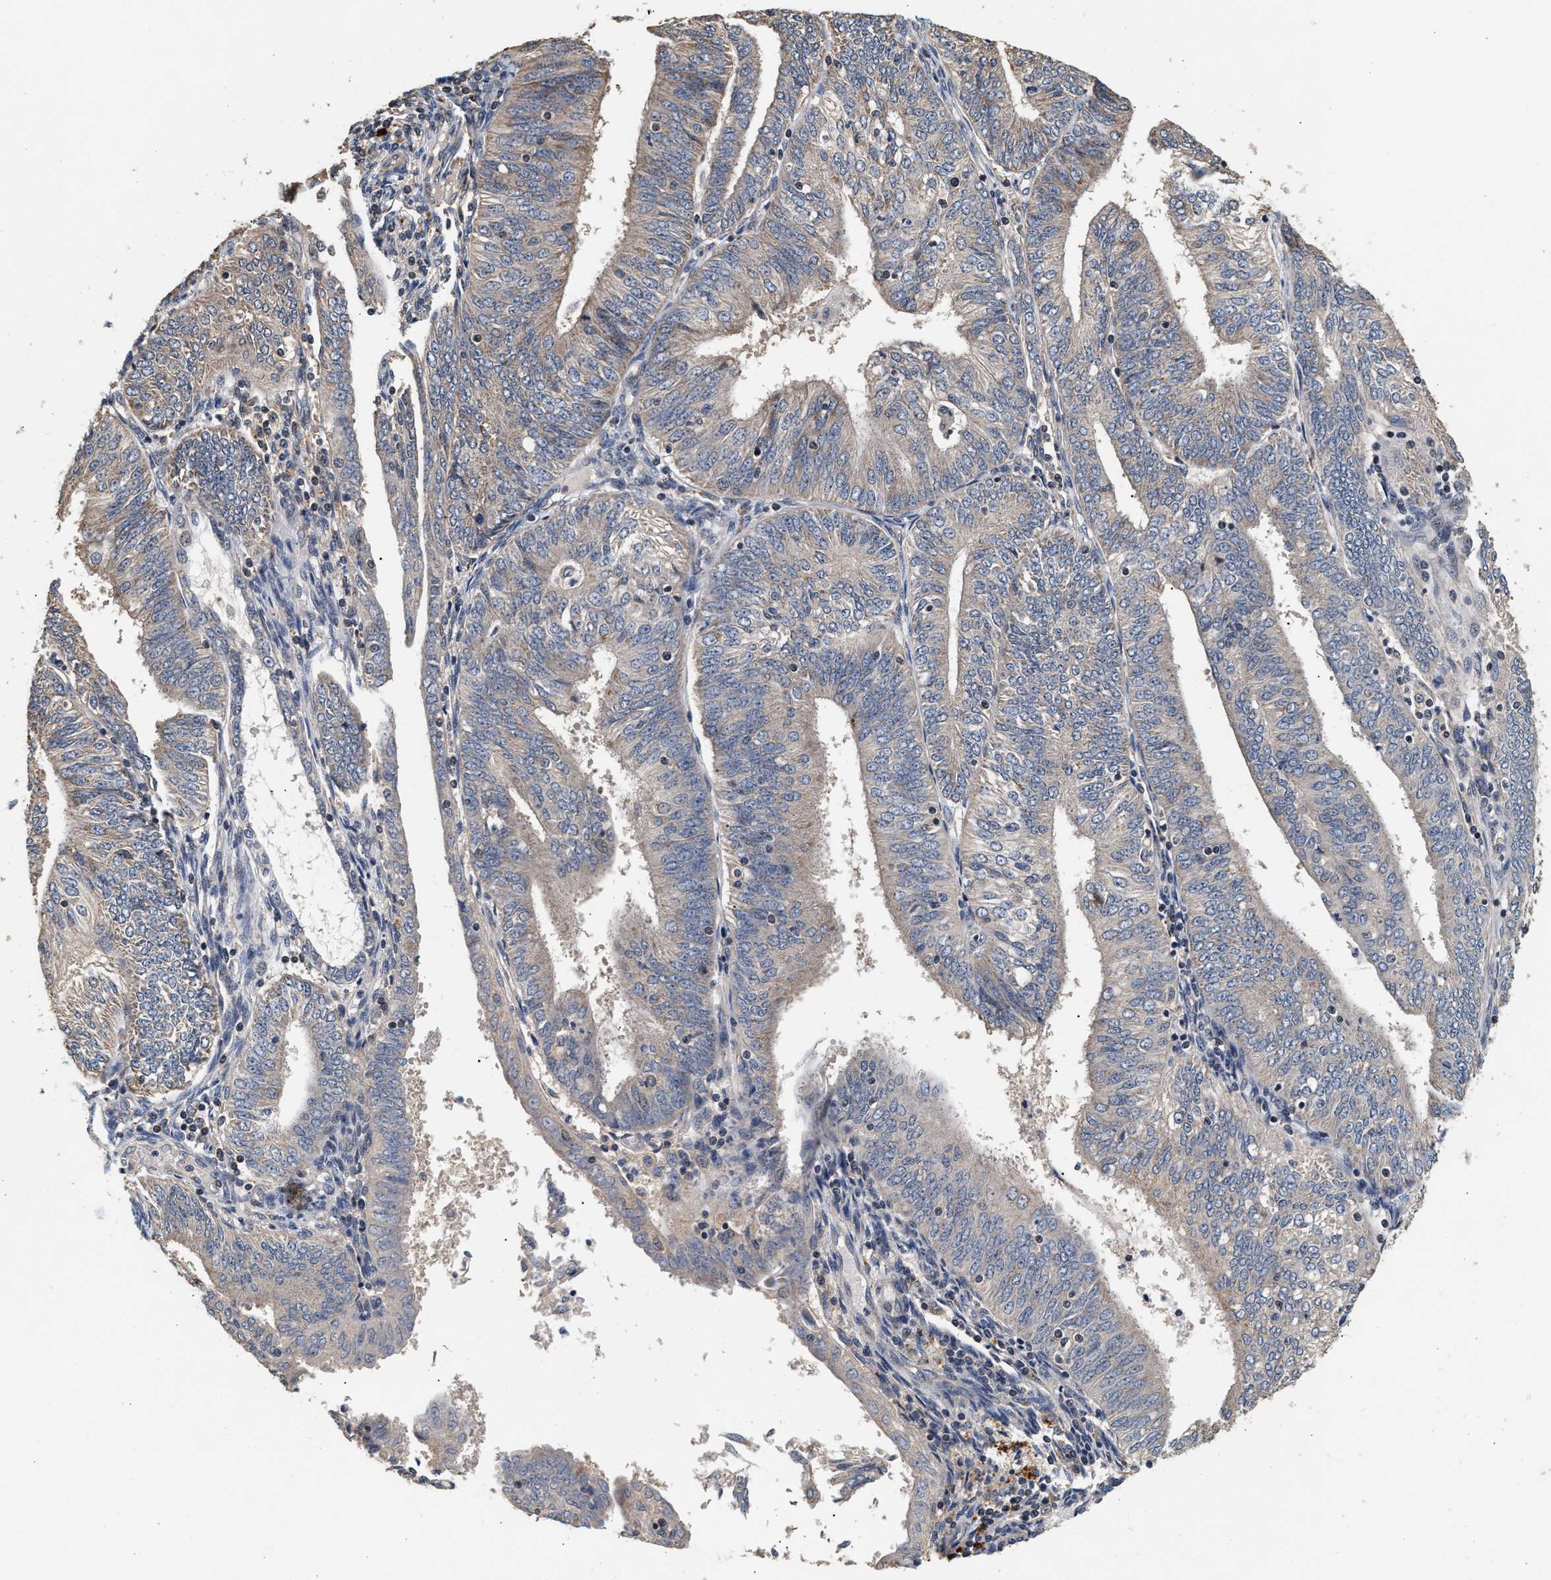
{"staining": {"intensity": "negative", "quantity": "none", "location": "none"}, "tissue": "endometrial cancer", "cell_type": "Tumor cells", "image_type": "cancer", "snomed": [{"axis": "morphology", "description": "Adenocarcinoma, NOS"}, {"axis": "topography", "description": "Endometrium"}], "caption": "A high-resolution photomicrograph shows immunohistochemistry staining of endometrial adenocarcinoma, which exhibits no significant positivity in tumor cells.", "gene": "PTGR3", "patient": {"sex": "female", "age": 58}}